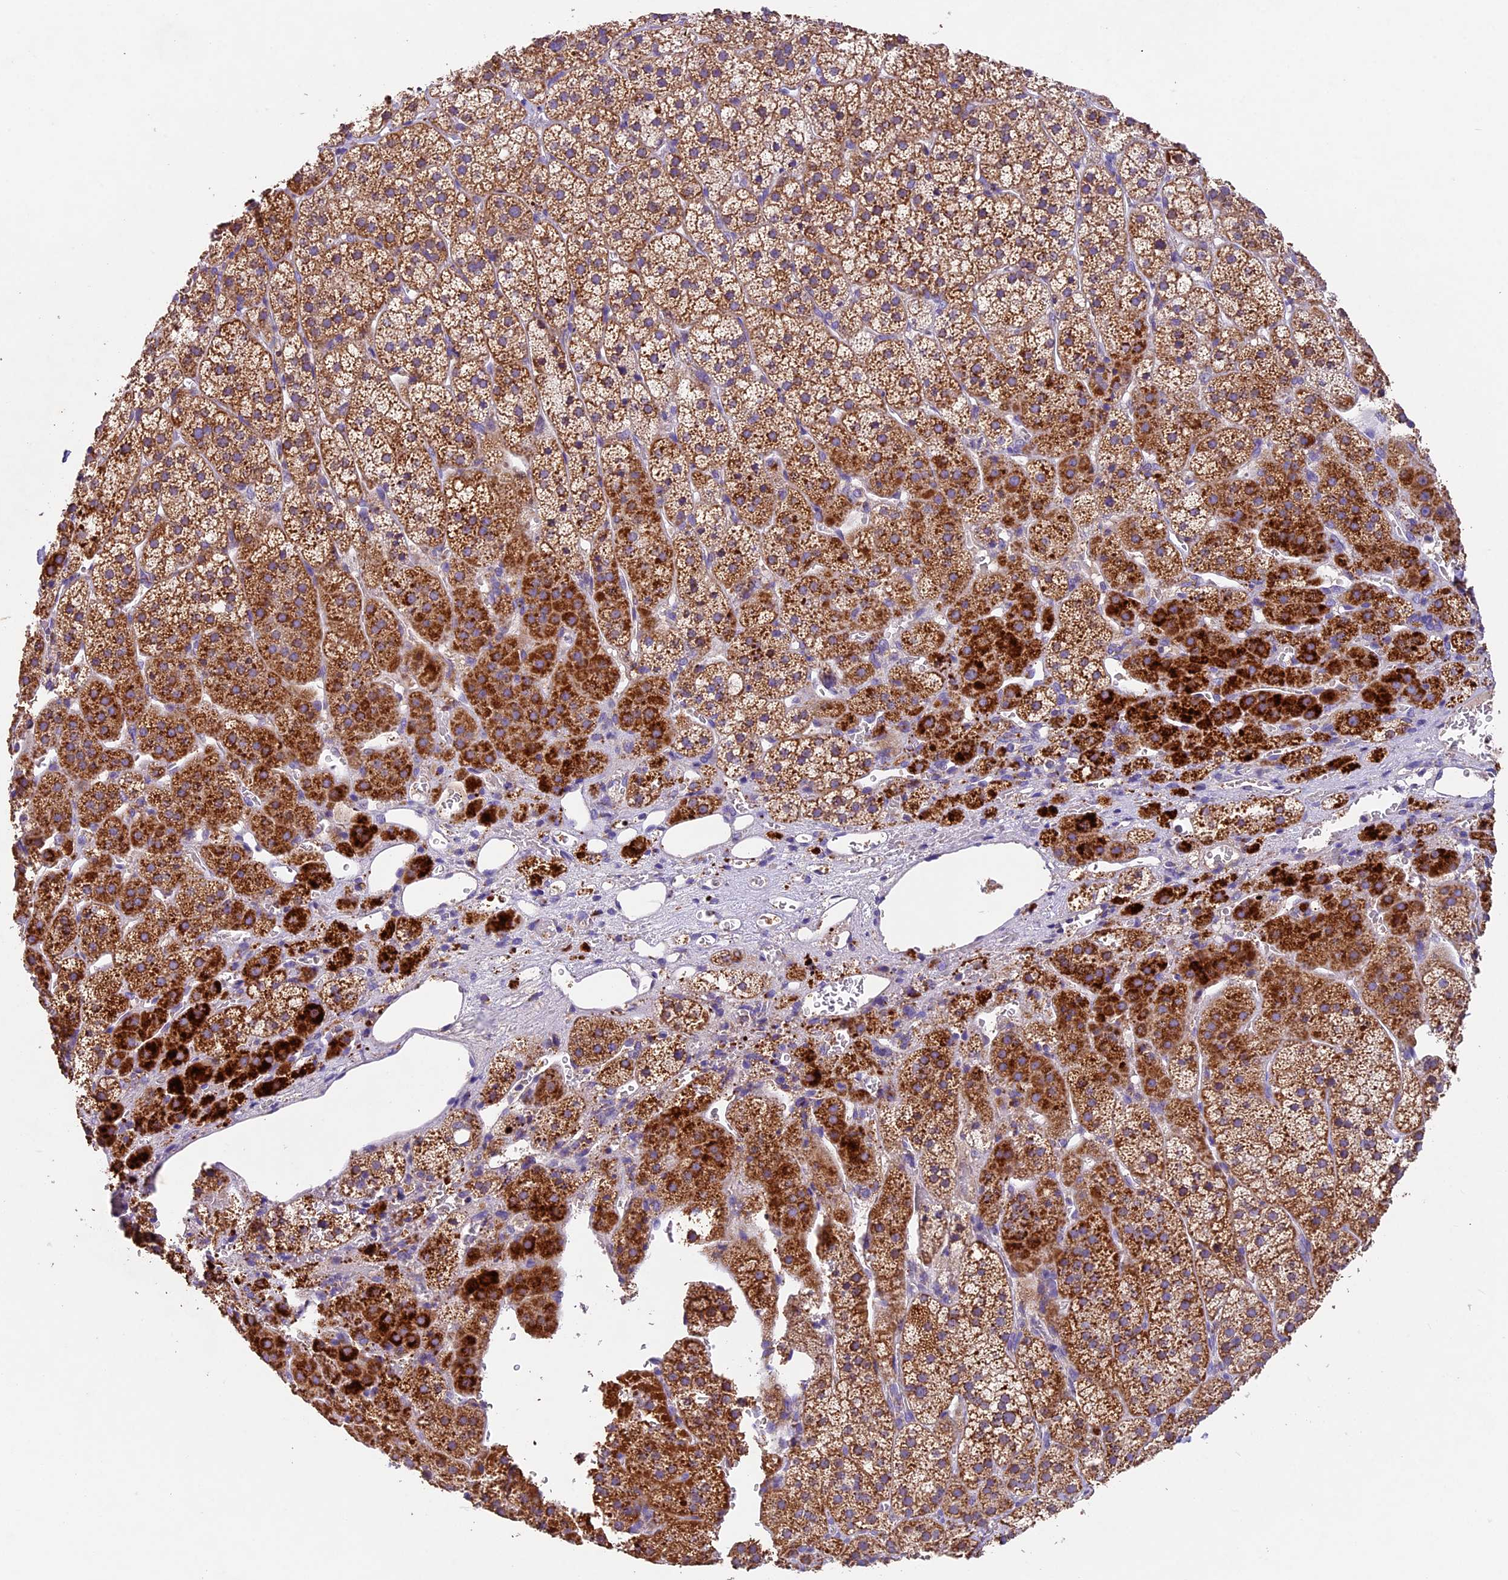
{"staining": {"intensity": "strong", "quantity": "25%-75%", "location": "cytoplasmic/membranous"}, "tissue": "adrenal gland", "cell_type": "Glandular cells", "image_type": "normal", "snomed": [{"axis": "morphology", "description": "Normal tissue, NOS"}, {"axis": "topography", "description": "Adrenal gland"}], "caption": "A high-resolution image shows immunohistochemistry staining of normal adrenal gland, which displays strong cytoplasmic/membranous staining in about 25%-75% of glandular cells.", "gene": "PMPCB", "patient": {"sex": "female", "age": 44}}